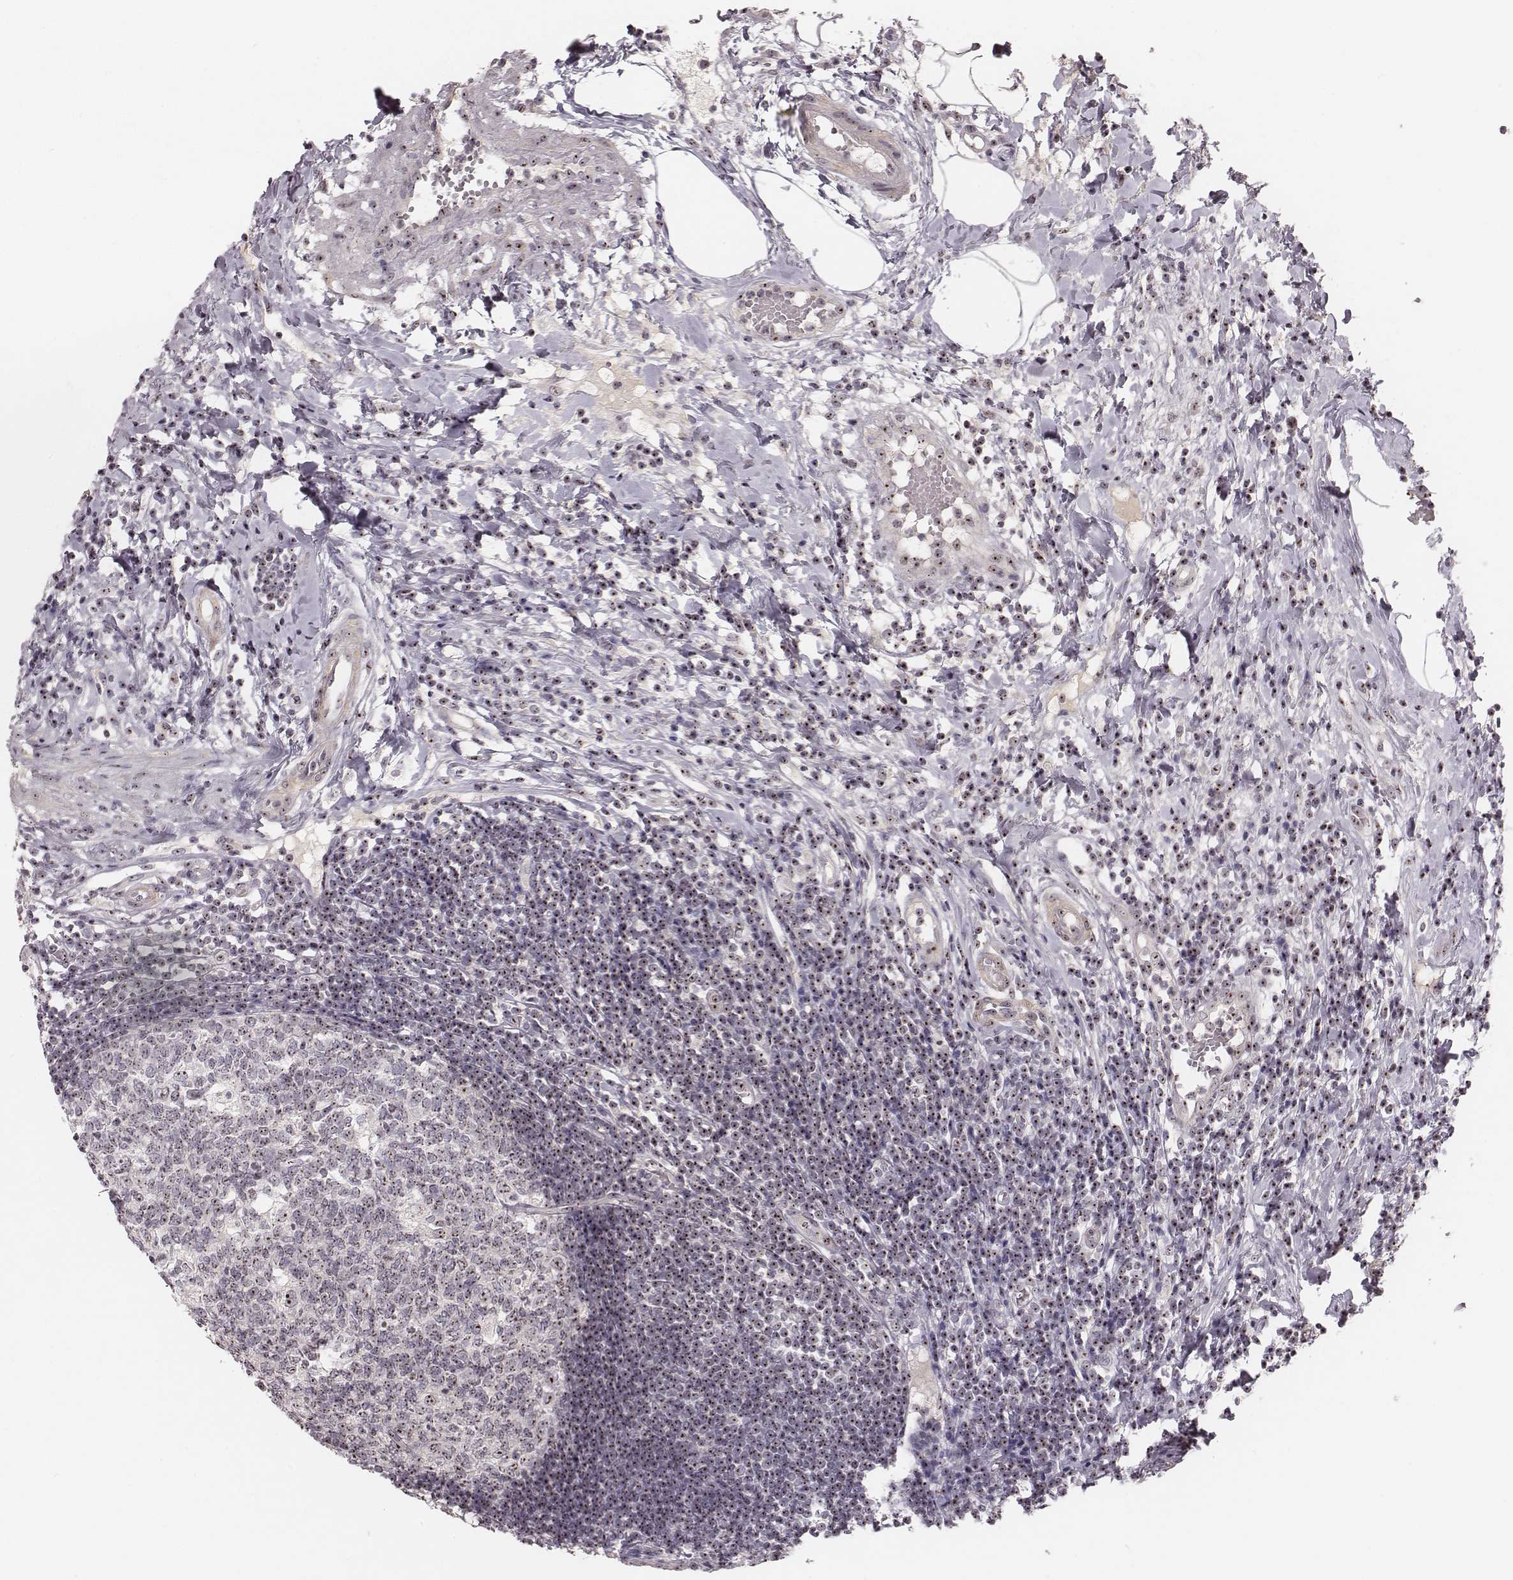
{"staining": {"intensity": "moderate", "quantity": ">75%", "location": "nuclear"}, "tissue": "appendix", "cell_type": "Glandular cells", "image_type": "normal", "snomed": [{"axis": "morphology", "description": "Normal tissue, NOS"}, {"axis": "morphology", "description": "Inflammation, NOS"}, {"axis": "topography", "description": "Appendix"}], "caption": "Immunohistochemistry (IHC) (DAB (3,3'-diaminobenzidine)) staining of benign human appendix shows moderate nuclear protein expression in approximately >75% of glandular cells.", "gene": "NOP56", "patient": {"sex": "male", "age": 16}}